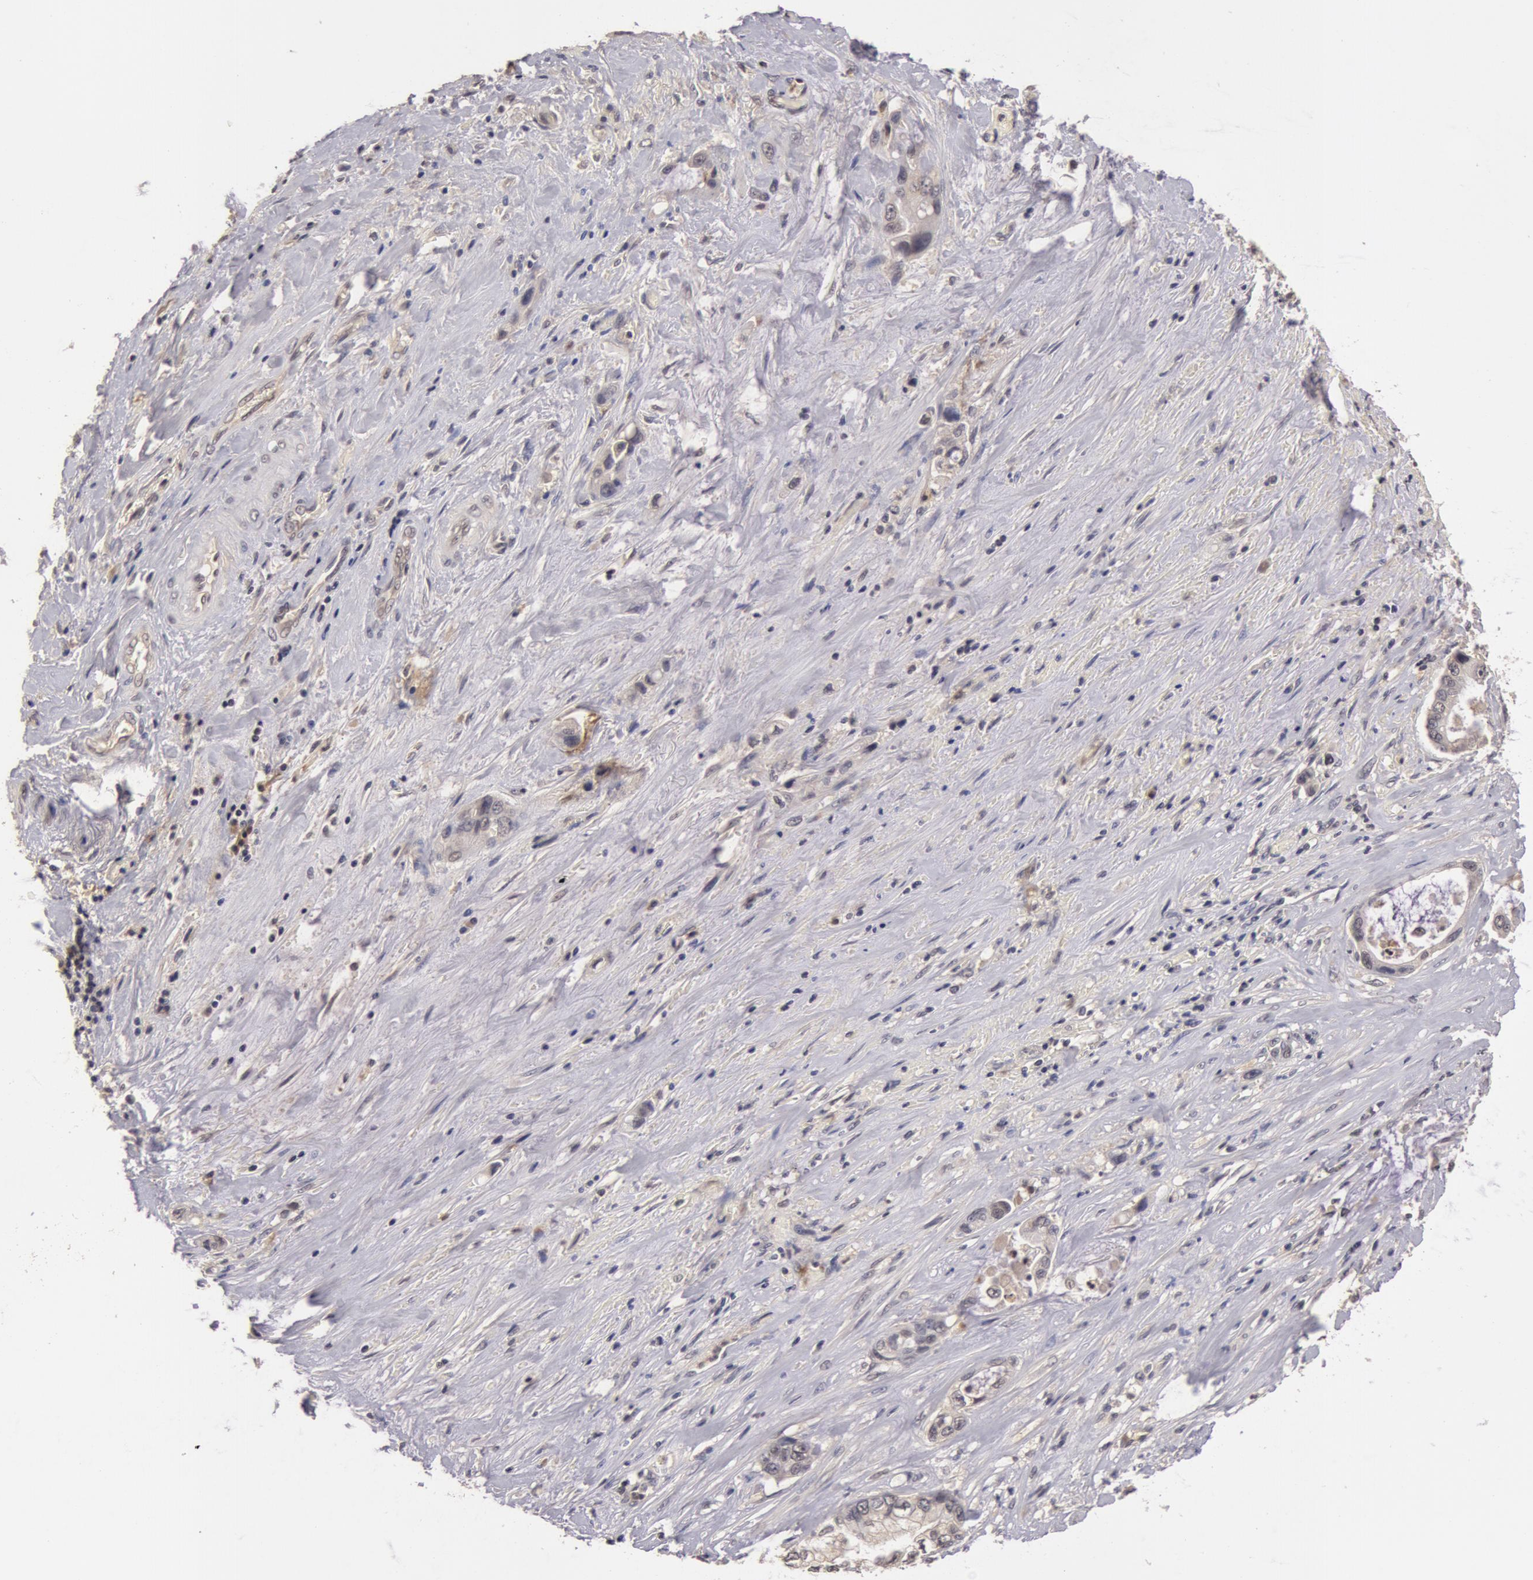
{"staining": {"intensity": "weak", "quantity": ">75%", "location": "cytoplasmic/membranous"}, "tissue": "pancreatic cancer", "cell_type": "Tumor cells", "image_type": "cancer", "snomed": [{"axis": "morphology", "description": "Adenocarcinoma, NOS"}, {"axis": "topography", "description": "Pancreas"}, {"axis": "topography", "description": "Stomach, upper"}], "caption": "A micrograph showing weak cytoplasmic/membranous staining in about >75% of tumor cells in adenocarcinoma (pancreatic), as visualized by brown immunohistochemical staining.", "gene": "BCHE", "patient": {"sex": "male", "age": 77}}